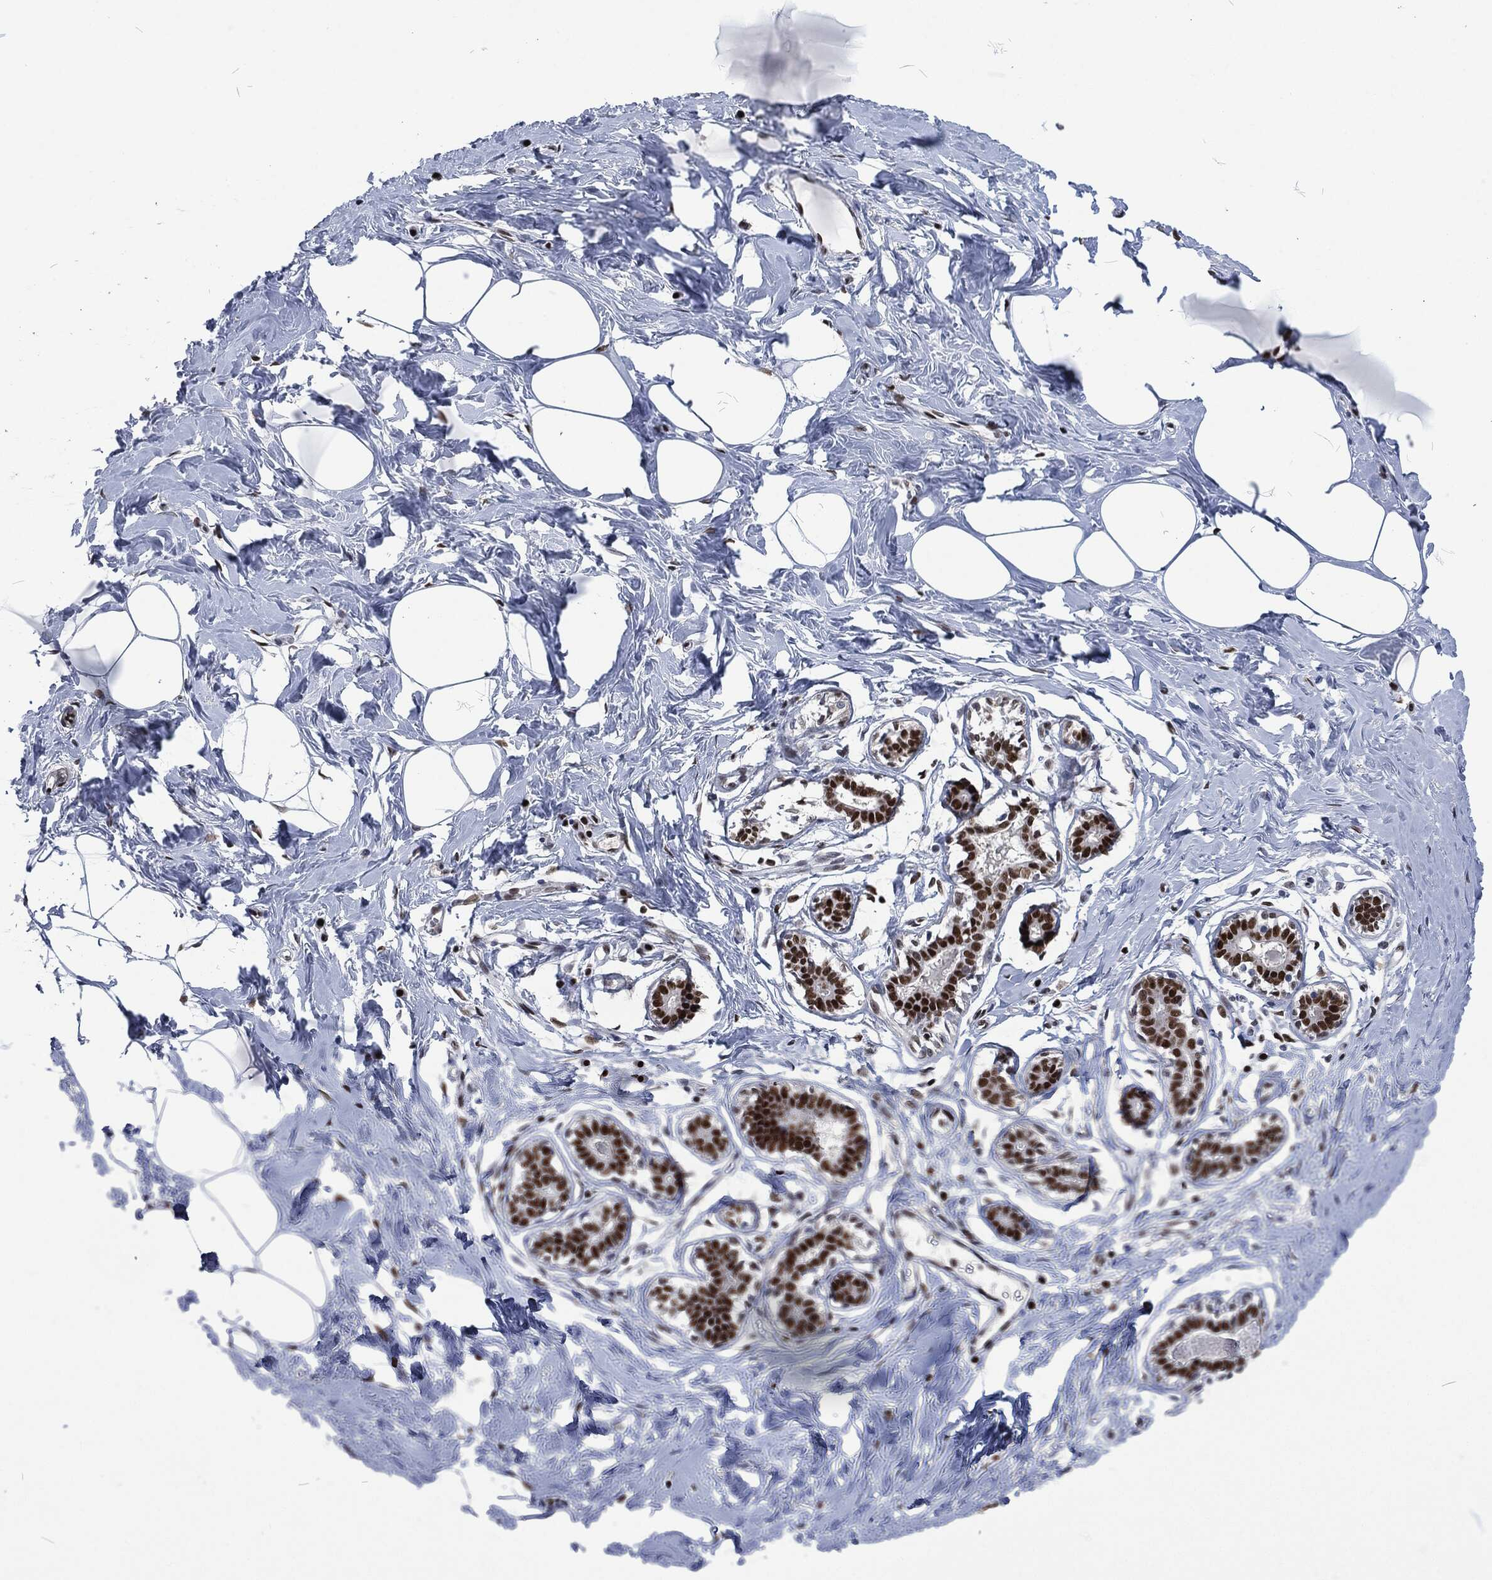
{"staining": {"intensity": "negative", "quantity": "none", "location": "none"}, "tissue": "breast", "cell_type": "Adipocytes", "image_type": "normal", "snomed": [{"axis": "morphology", "description": "Normal tissue, NOS"}, {"axis": "morphology", "description": "Lobular carcinoma, in situ"}, {"axis": "topography", "description": "Breast"}], "caption": "Human breast stained for a protein using immunohistochemistry reveals no staining in adipocytes.", "gene": "DCPS", "patient": {"sex": "female", "age": 35}}